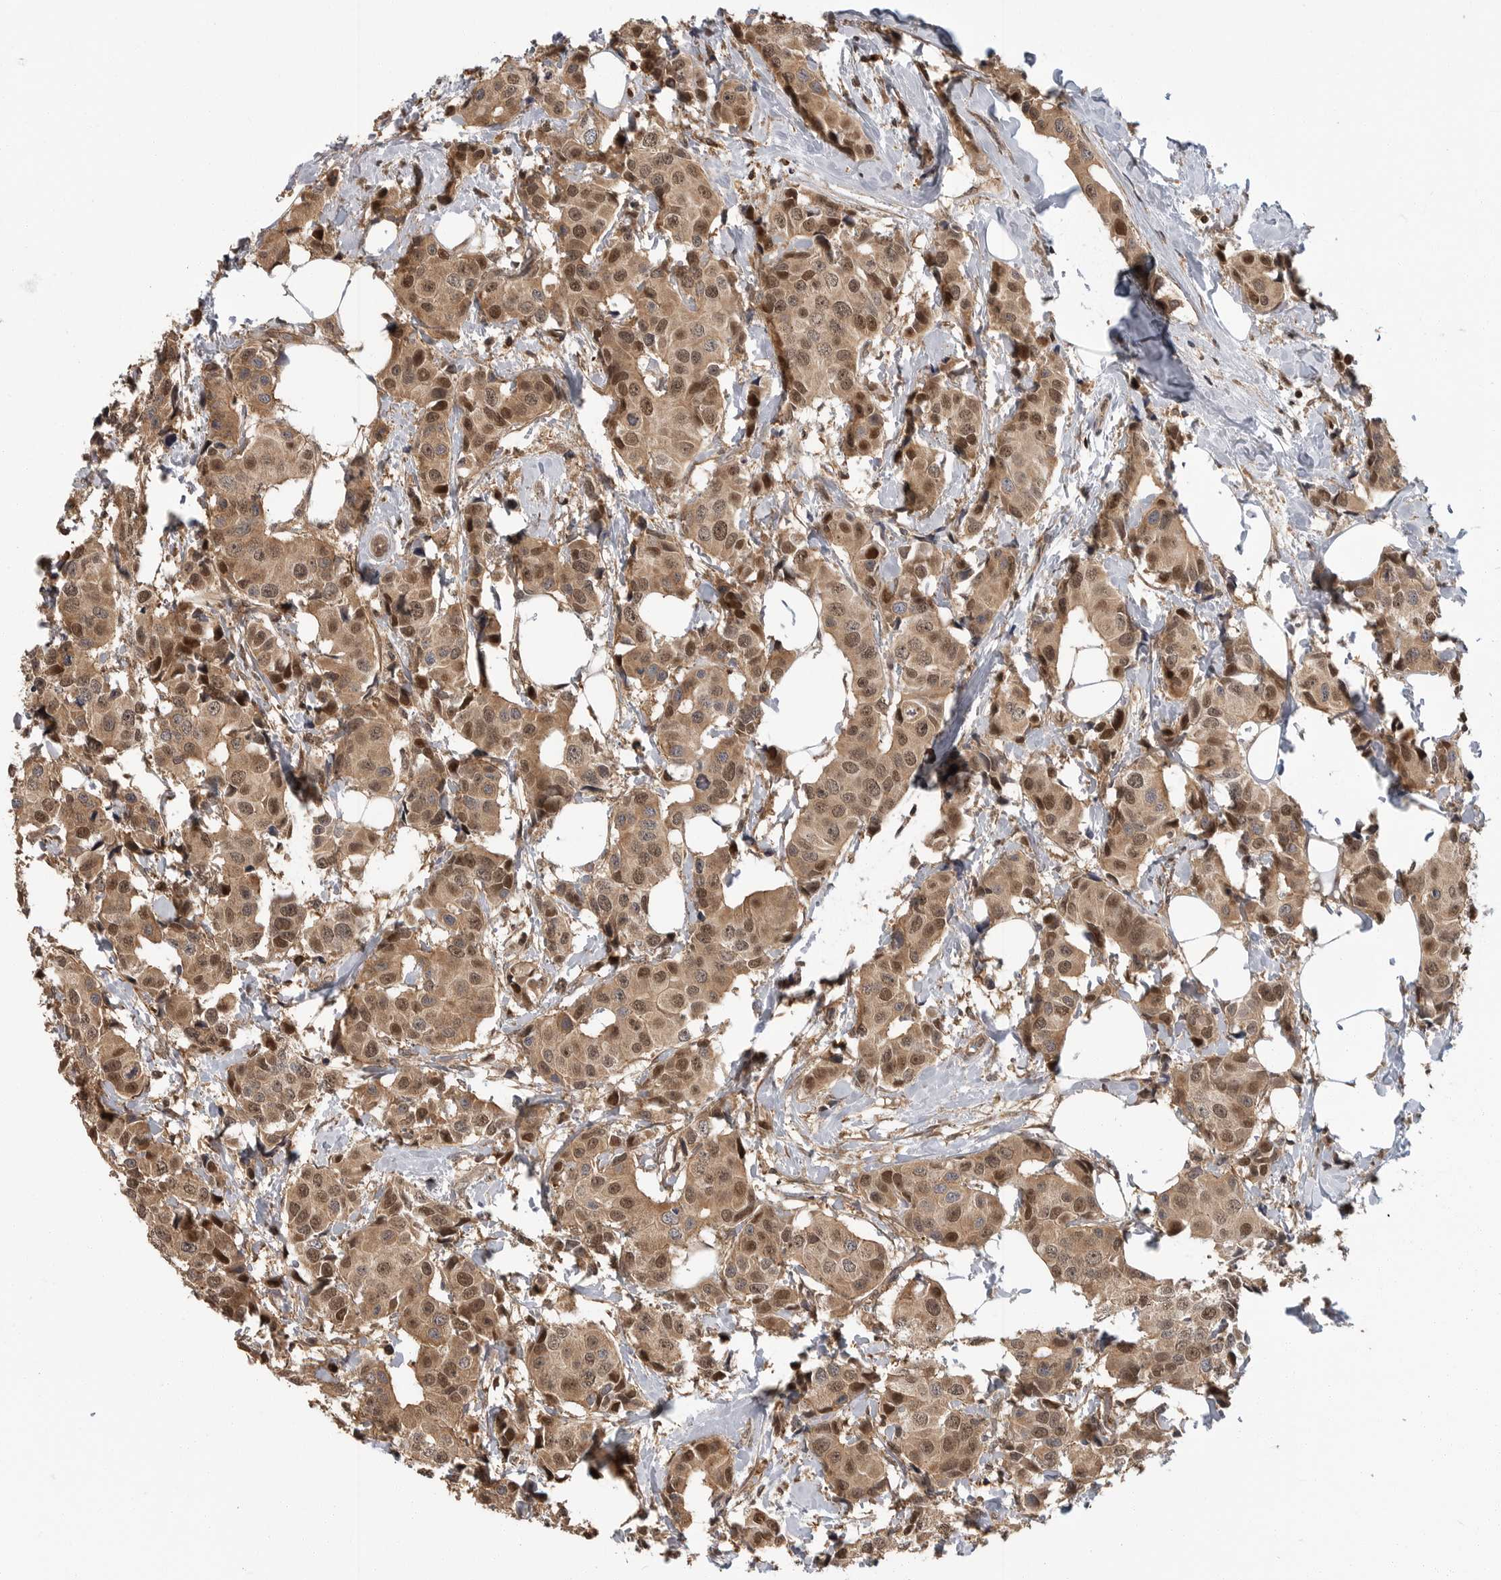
{"staining": {"intensity": "moderate", "quantity": ">75%", "location": "cytoplasmic/membranous,nuclear"}, "tissue": "breast cancer", "cell_type": "Tumor cells", "image_type": "cancer", "snomed": [{"axis": "morphology", "description": "Normal tissue, NOS"}, {"axis": "morphology", "description": "Duct carcinoma"}, {"axis": "topography", "description": "Breast"}], "caption": "Protein expression by immunohistochemistry (IHC) exhibits moderate cytoplasmic/membranous and nuclear staining in about >75% of tumor cells in breast cancer.", "gene": "ERN1", "patient": {"sex": "female", "age": 39}}